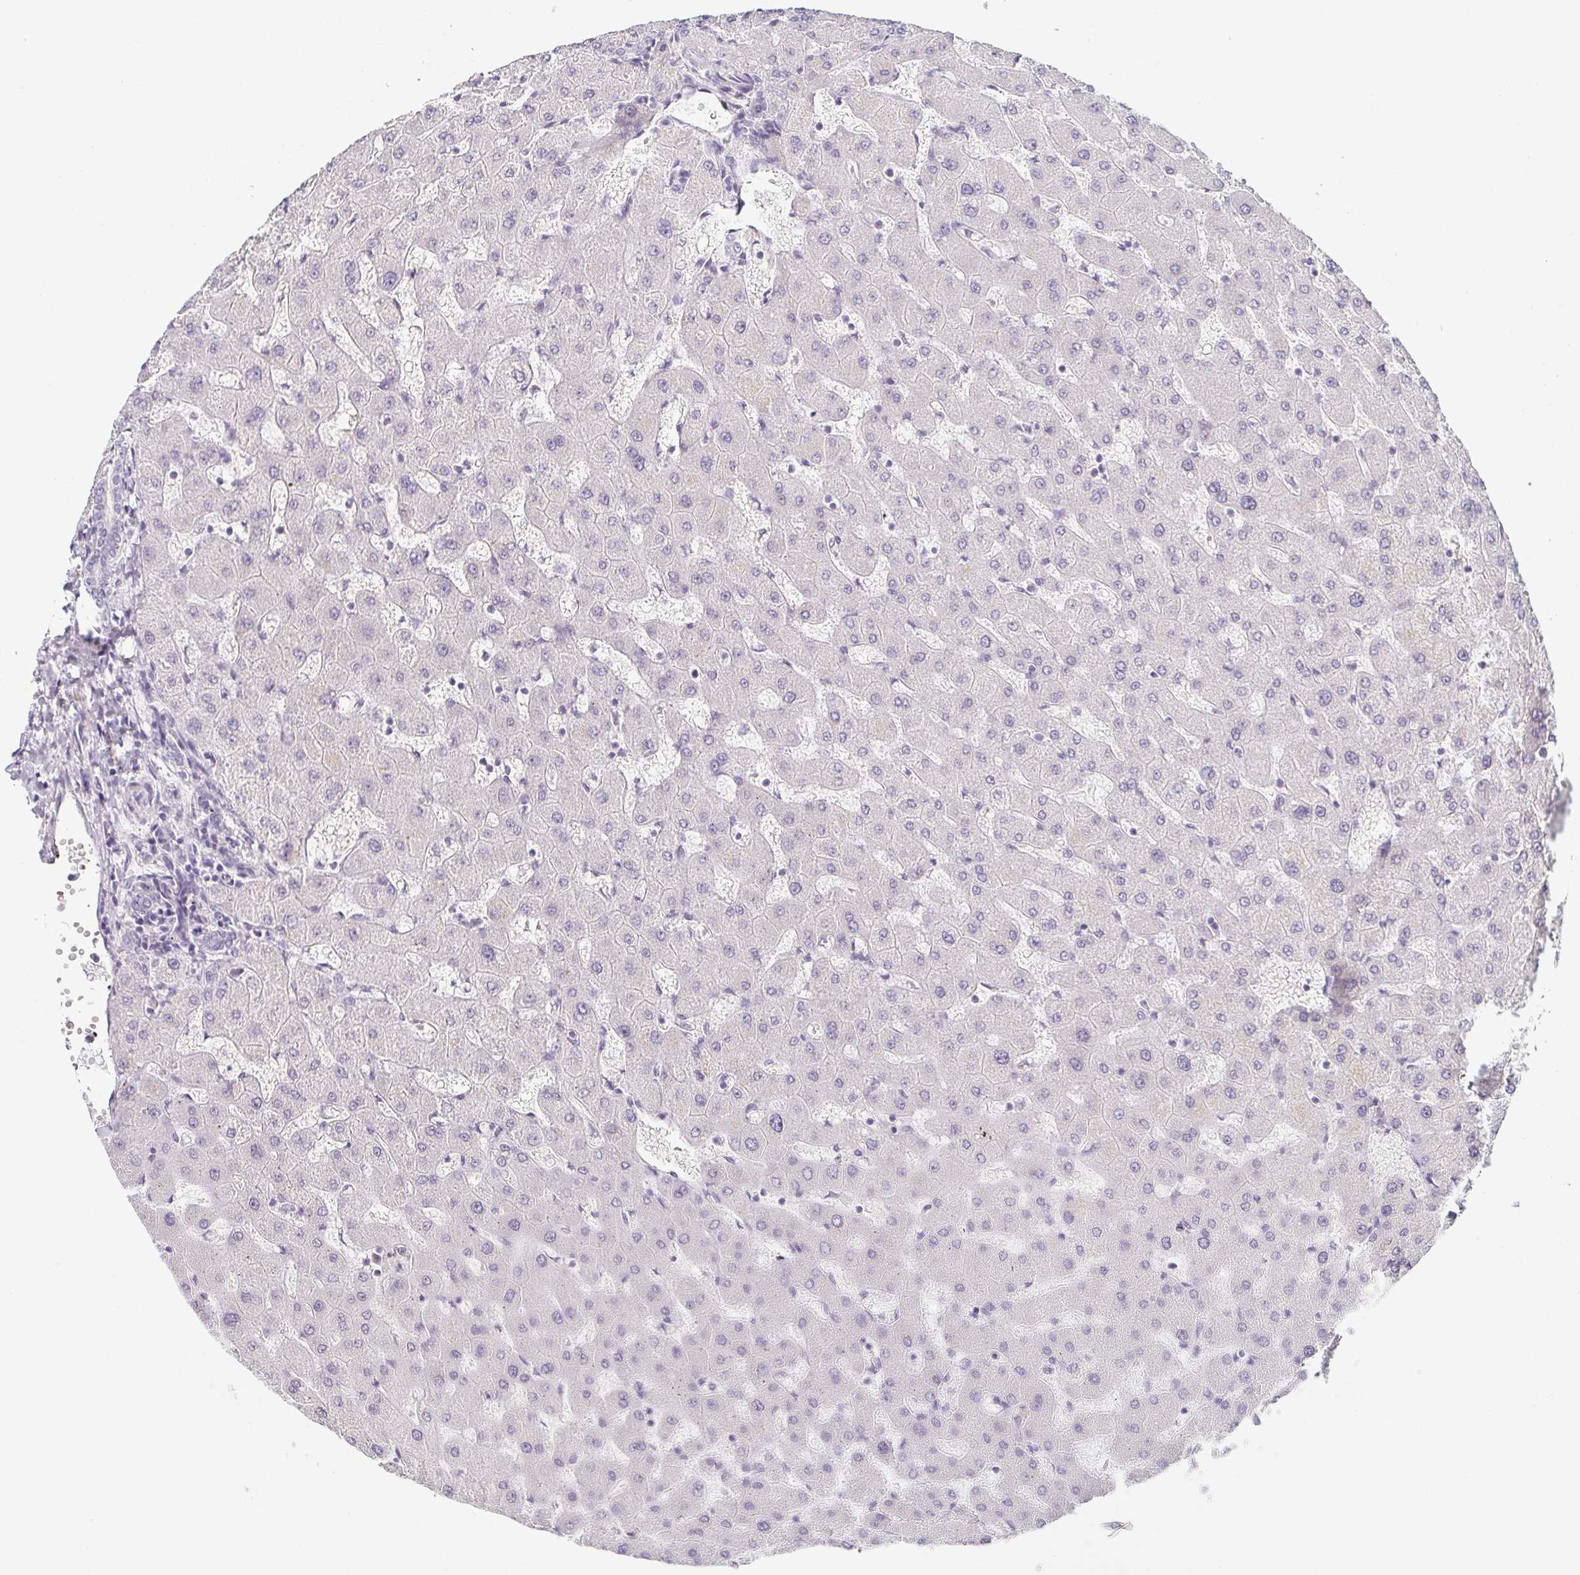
{"staining": {"intensity": "negative", "quantity": "none", "location": "none"}, "tissue": "liver", "cell_type": "Cholangiocytes", "image_type": "normal", "snomed": [{"axis": "morphology", "description": "Normal tissue, NOS"}, {"axis": "topography", "description": "Liver"}], "caption": "The micrograph shows no staining of cholangiocytes in unremarkable liver. (DAB immunohistochemistry (IHC), high magnification).", "gene": "PRR27", "patient": {"sex": "female", "age": 63}}